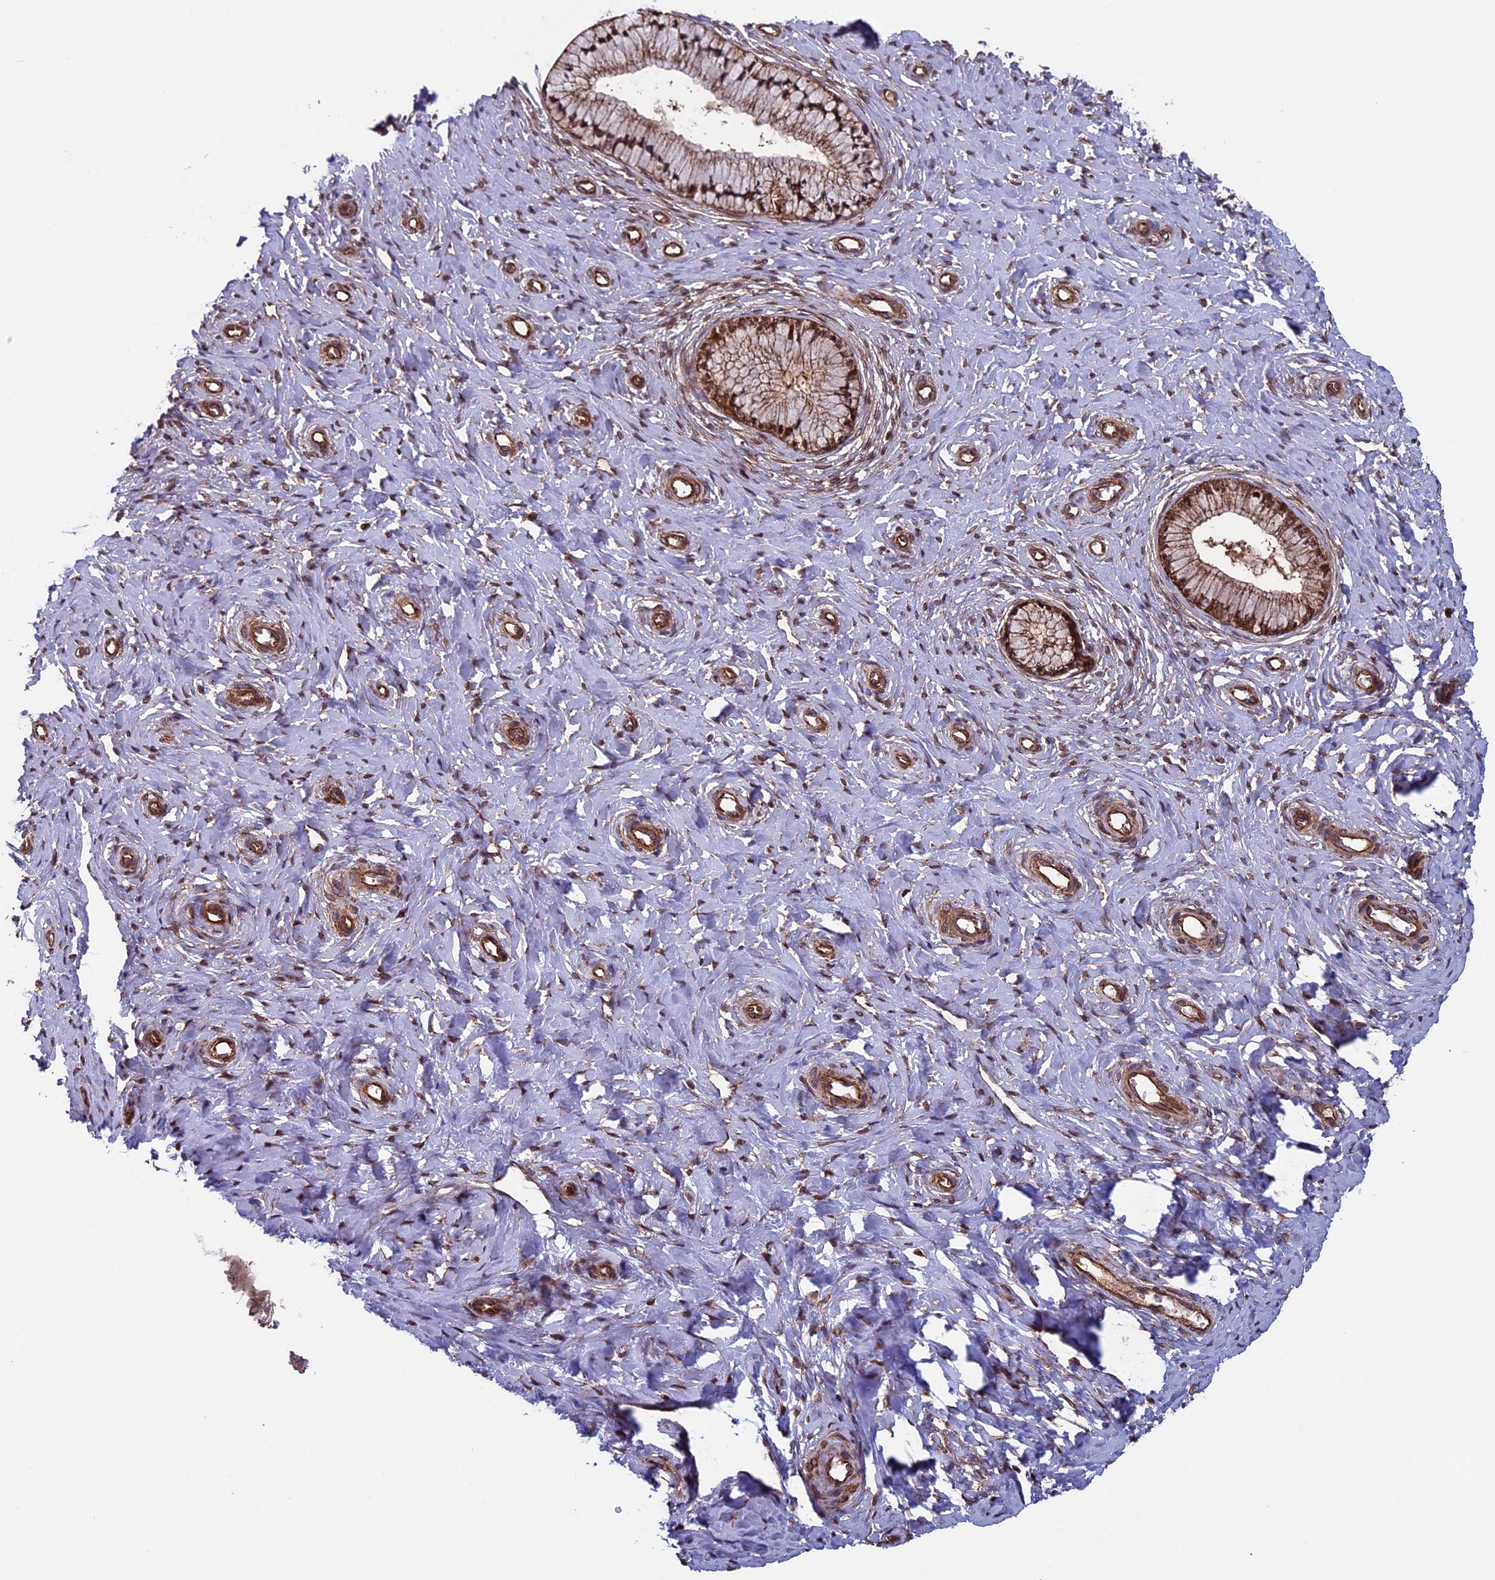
{"staining": {"intensity": "moderate", "quantity": ">75%", "location": "cytoplasmic/membranous"}, "tissue": "cervix", "cell_type": "Glandular cells", "image_type": "normal", "snomed": [{"axis": "morphology", "description": "Normal tissue, NOS"}, {"axis": "topography", "description": "Cervix"}], "caption": "Immunohistochemical staining of unremarkable human cervix demonstrates >75% levels of moderate cytoplasmic/membranous protein positivity in about >75% of glandular cells.", "gene": "CCDC8", "patient": {"sex": "female", "age": 36}}